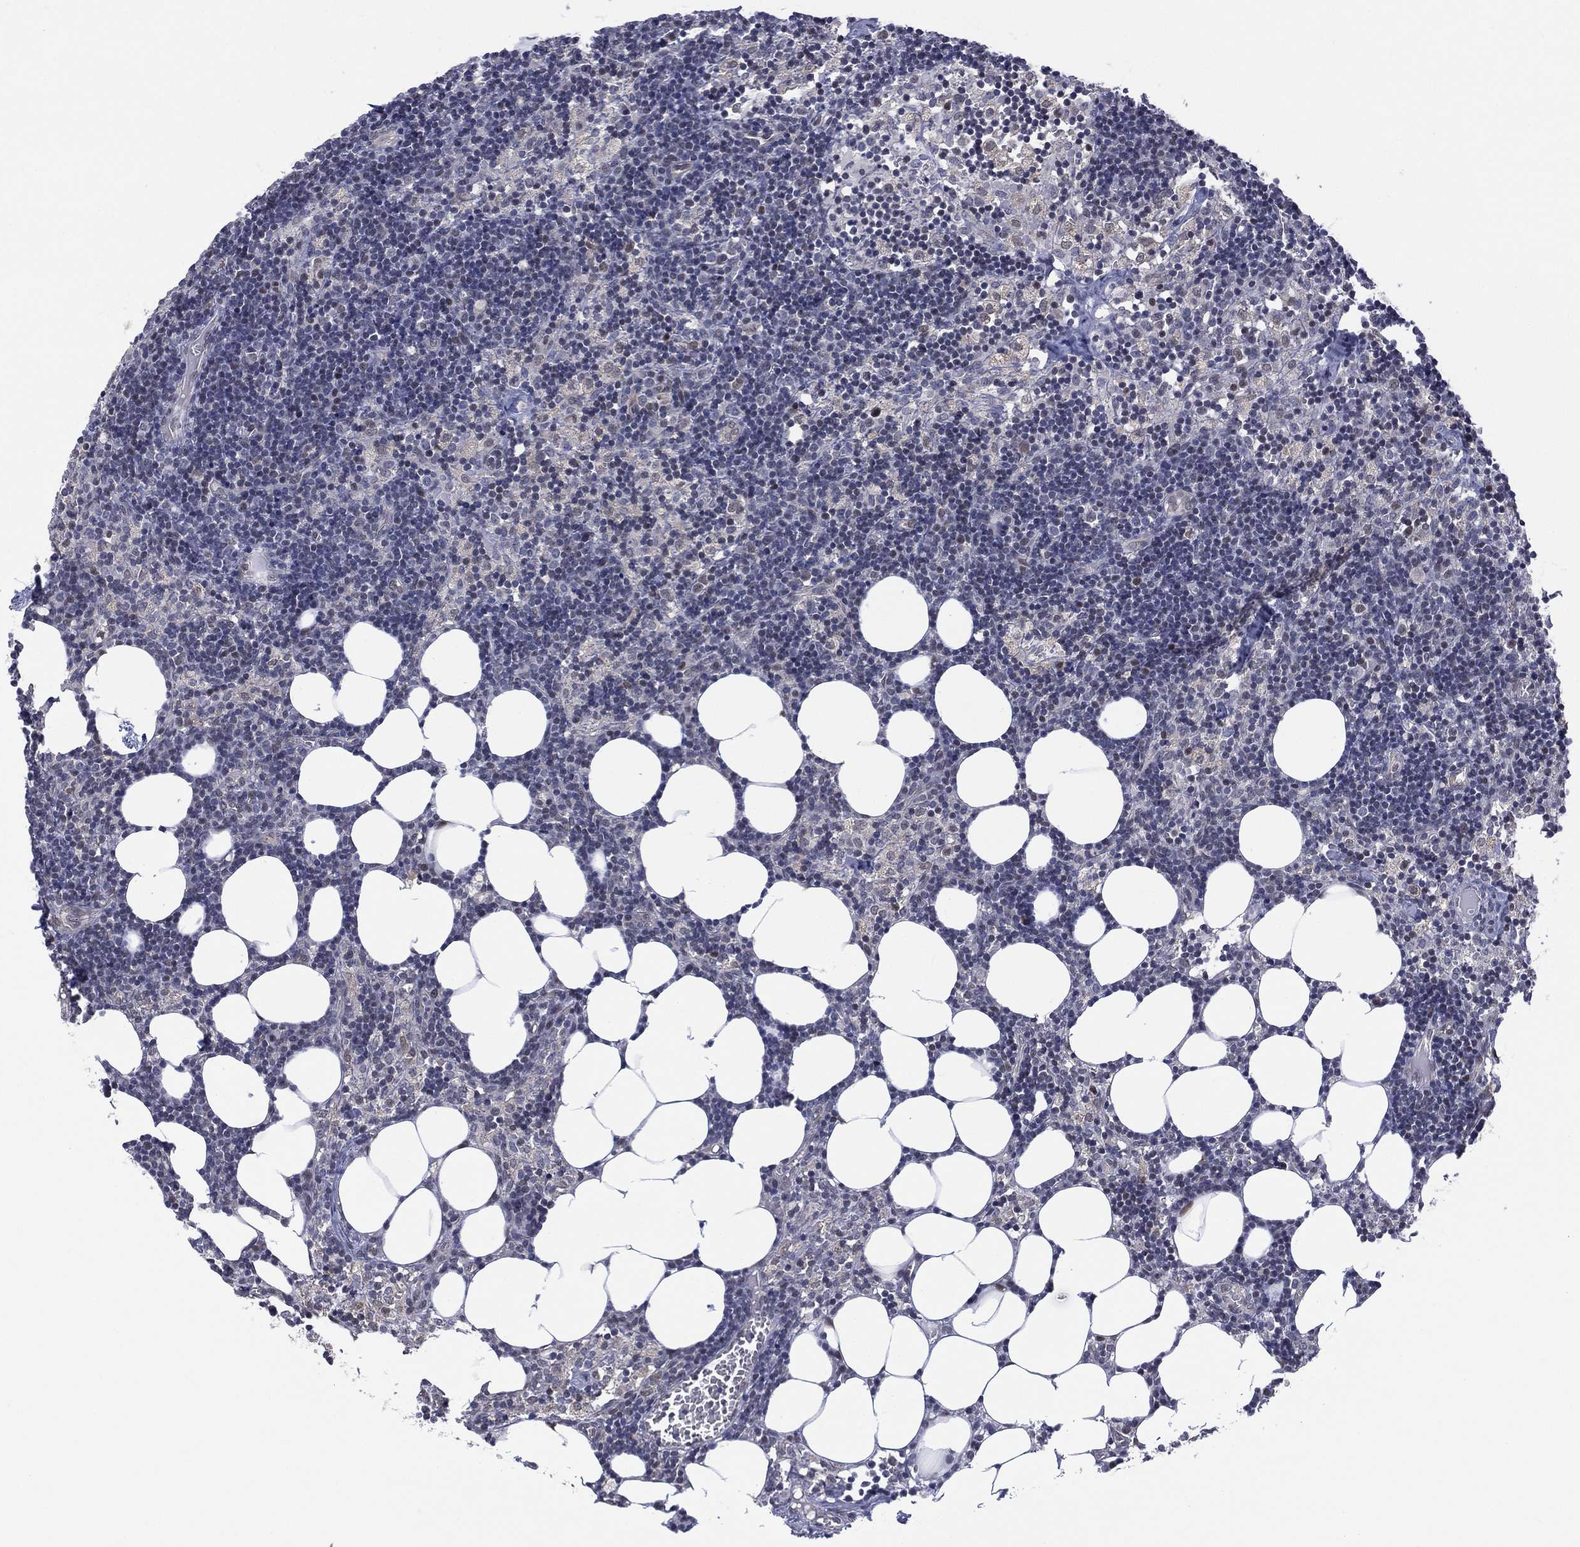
{"staining": {"intensity": "negative", "quantity": "none", "location": "none"}, "tissue": "lymph node", "cell_type": "Germinal center cells", "image_type": "normal", "snomed": [{"axis": "morphology", "description": "Normal tissue, NOS"}, {"axis": "topography", "description": "Lymph node"}], "caption": "Lymph node was stained to show a protein in brown. There is no significant expression in germinal center cells. (Stains: DAB IHC with hematoxylin counter stain, Microscopy: brightfield microscopy at high magnification).", "gene": "GSE1", "patient": {"sex": "female", "age": 52}}